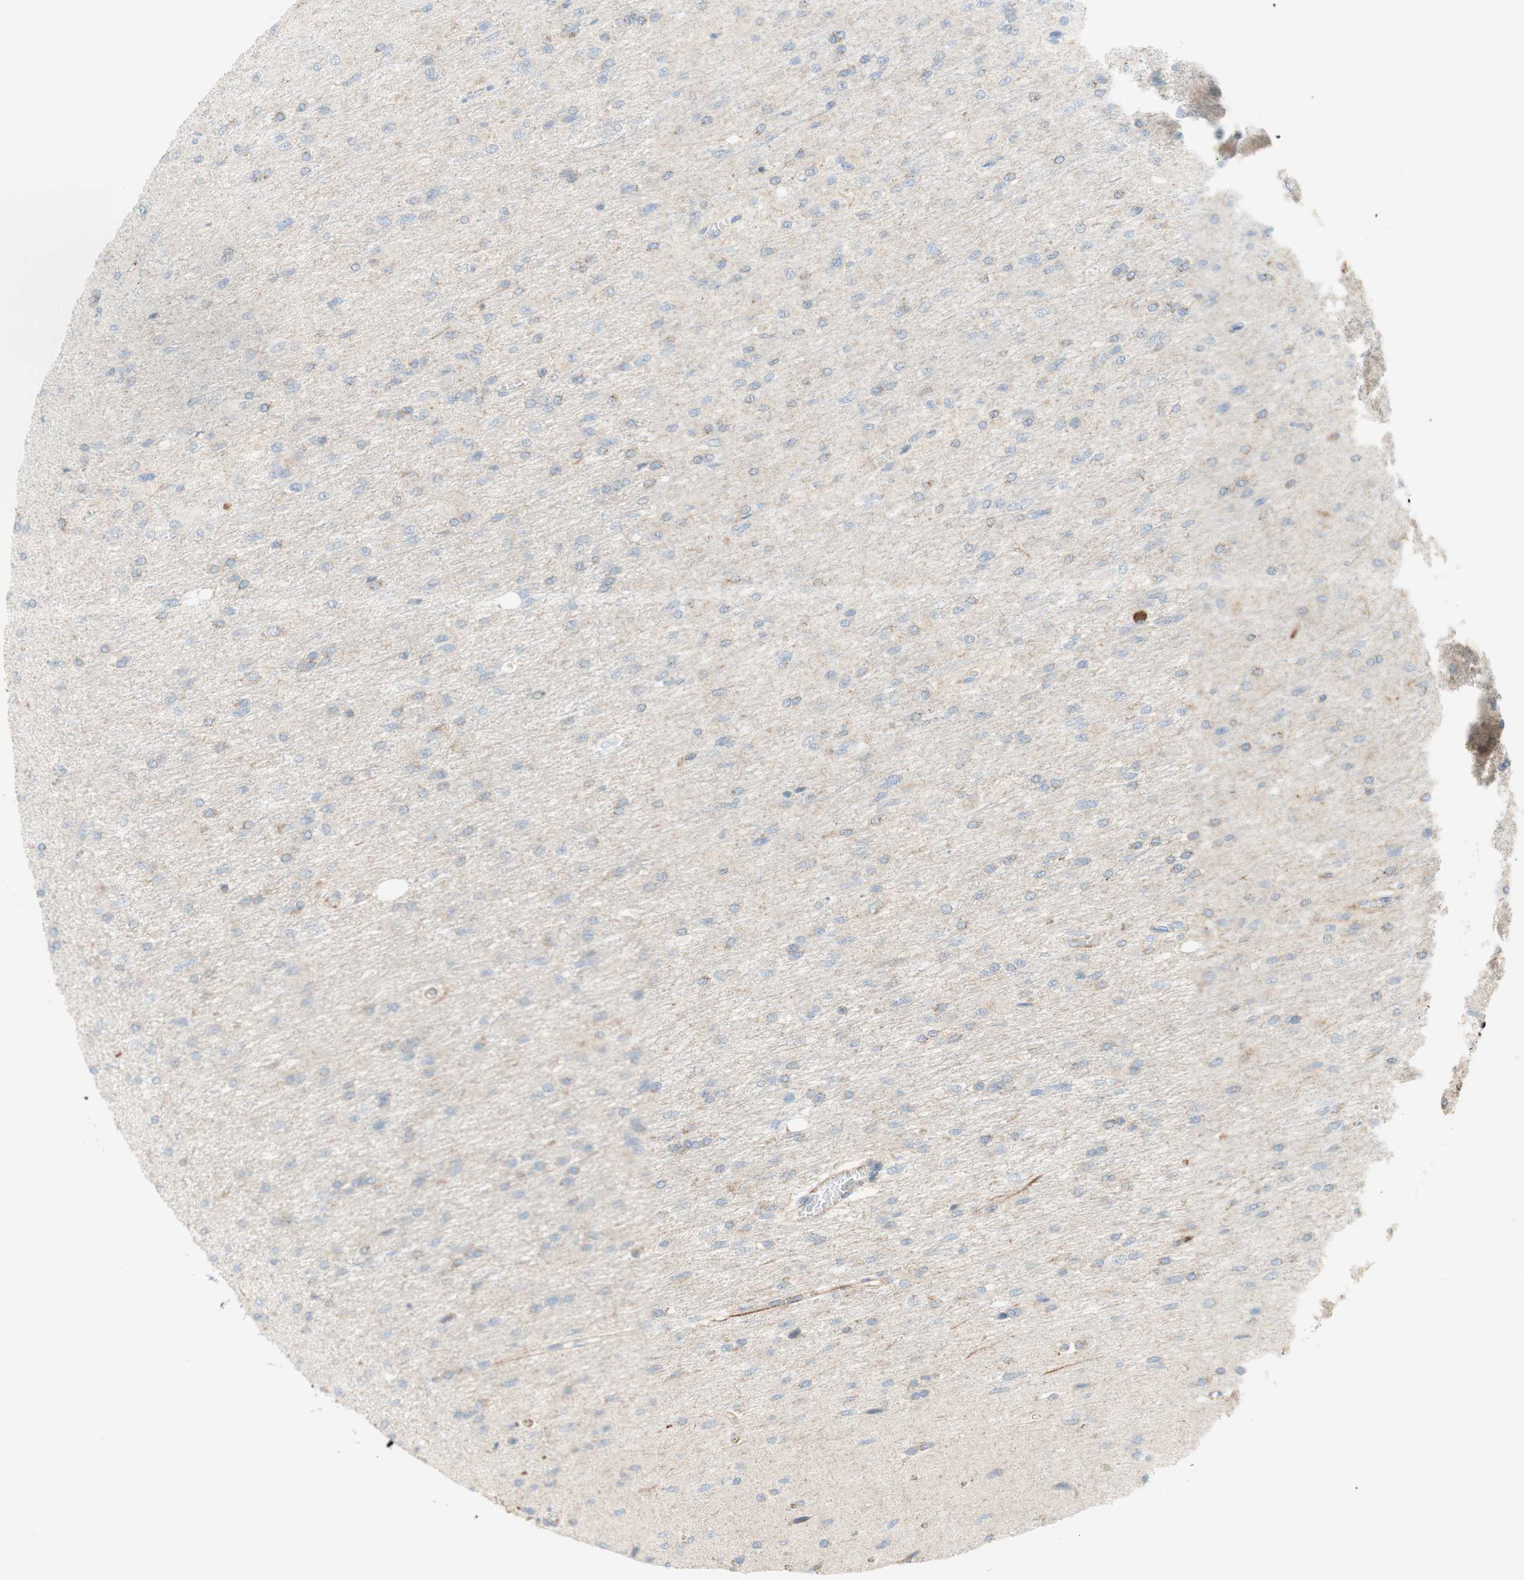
{"staining": {"intensity": "negative", "quantity": "none", "location": "none"}, "tissue": "glioma", "cell_type": "Tumor cells", "image_type": "cancer", "snomed": [{"axis": "morphology", "description": "Glioma, malignant, High grade"}, {"axis": "topography", "description": "Cerebral cortex"}], "caption": "DAB (3,3'-diaminobenzidine) immunohistochemical staining of glioma demonstrates no significant expression in tumor cells. (Brightfield microscopy of DAB (3,3'-diaminobenzidine) immunohistochemistry (IHC) at high magnification).", "gene": "POU2AF1", "patient": {"sex": "female", "age": 36}}